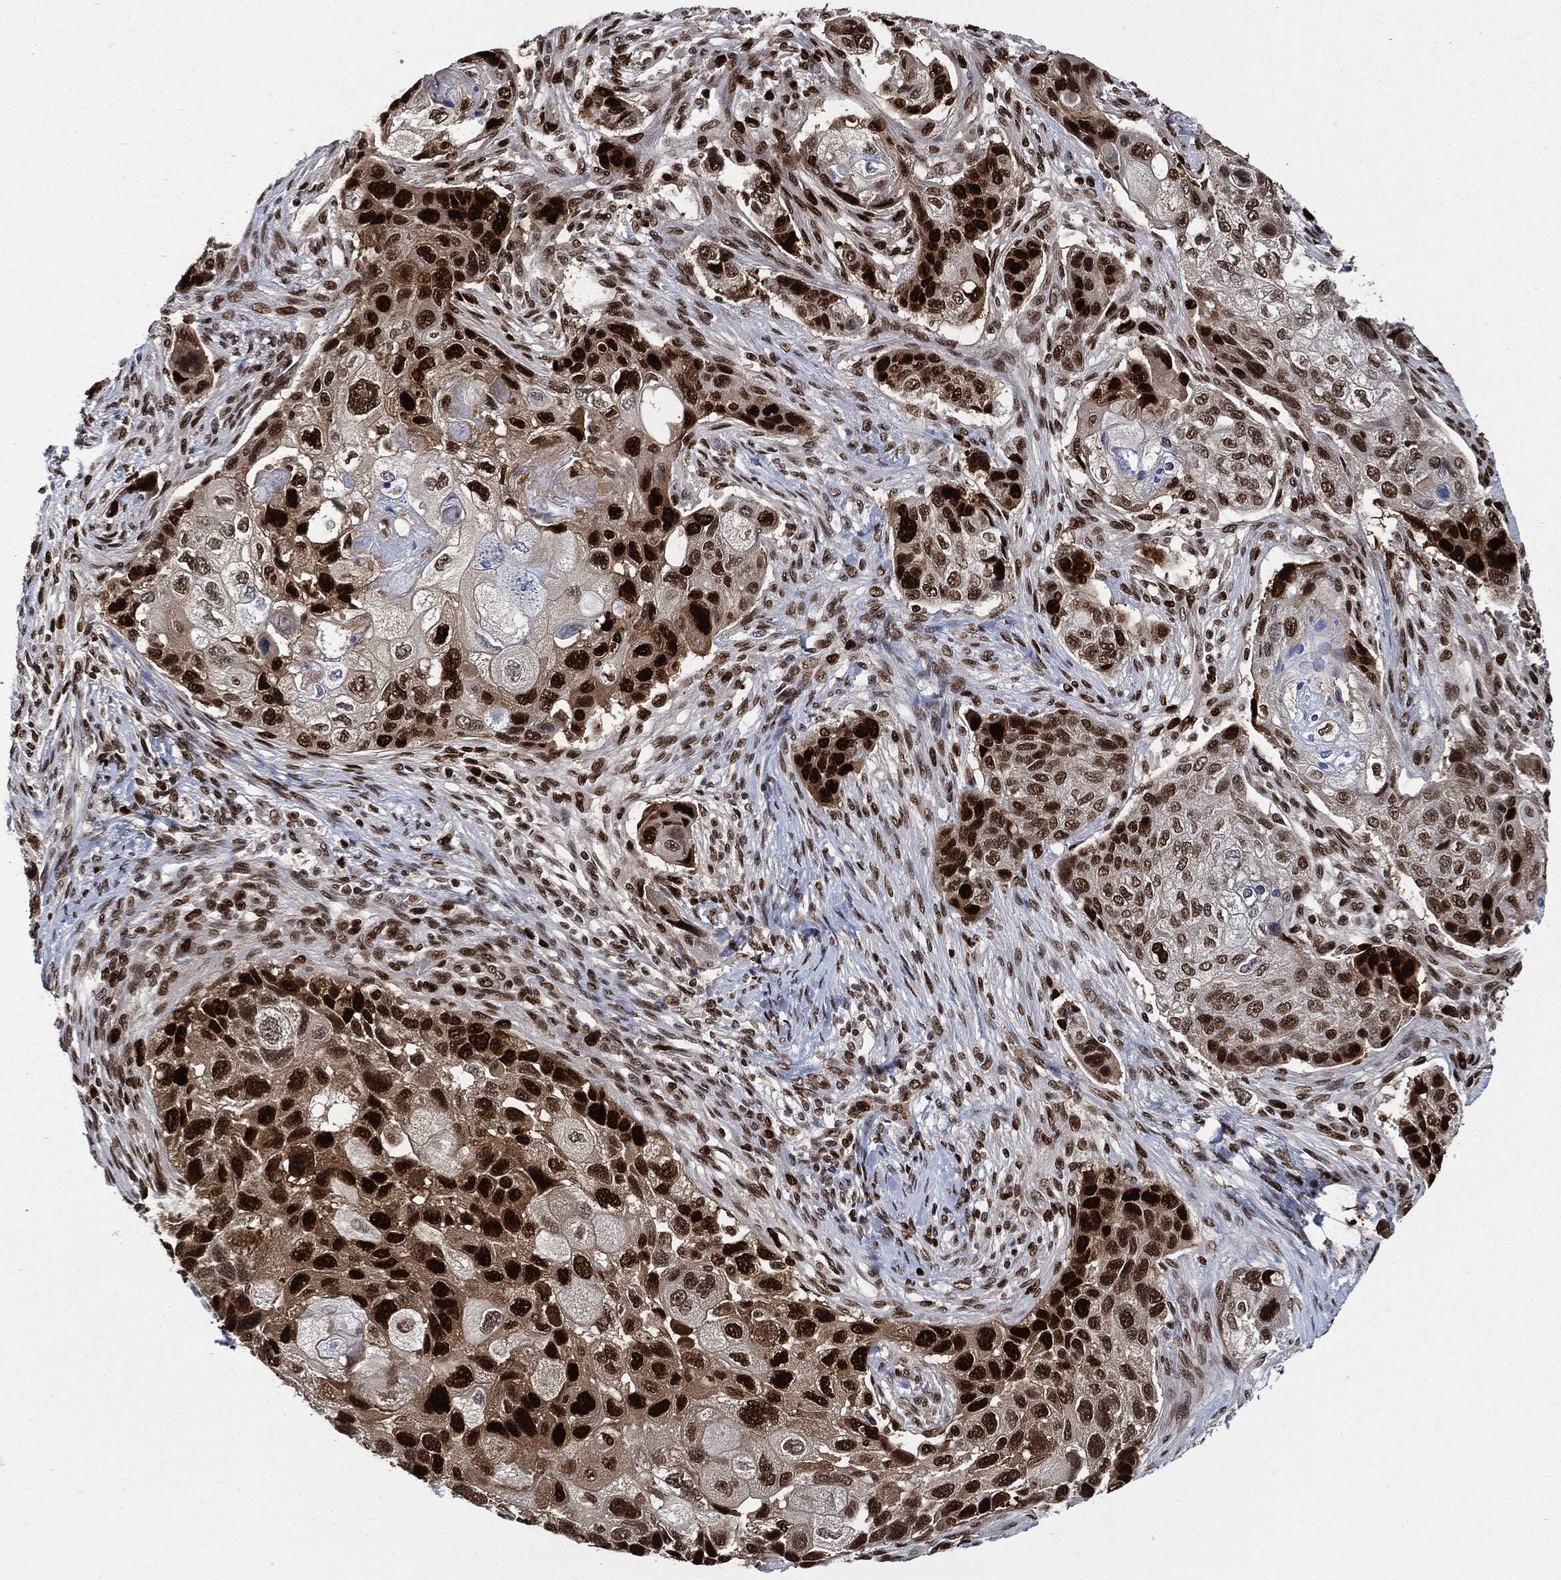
{"staining": {"intensity": "strong", "quantity": ">75%", "location": "nuclear"}, "tissue": "lung cancer", "cell_type": "Tumor cells", "image_type": "cancer", "snomed": [{"axis": "morphology", "description": "Normal tissue, NOS"}, {"axis": "morphology", "description": "Squamous cell carcinoma, NOS"}, {"axis": "topography", "description": "Bronchus"}, {"axis": "topography", "description": "Lung"}], "caption": "Immunohistochemical staining of squamous cell carcinoma (lung) shows high levels of strong nuclear protein staining in about >75% of tumor cells.", "gene": "PCNA", "patient": {"sex": "male", "age": 69}}